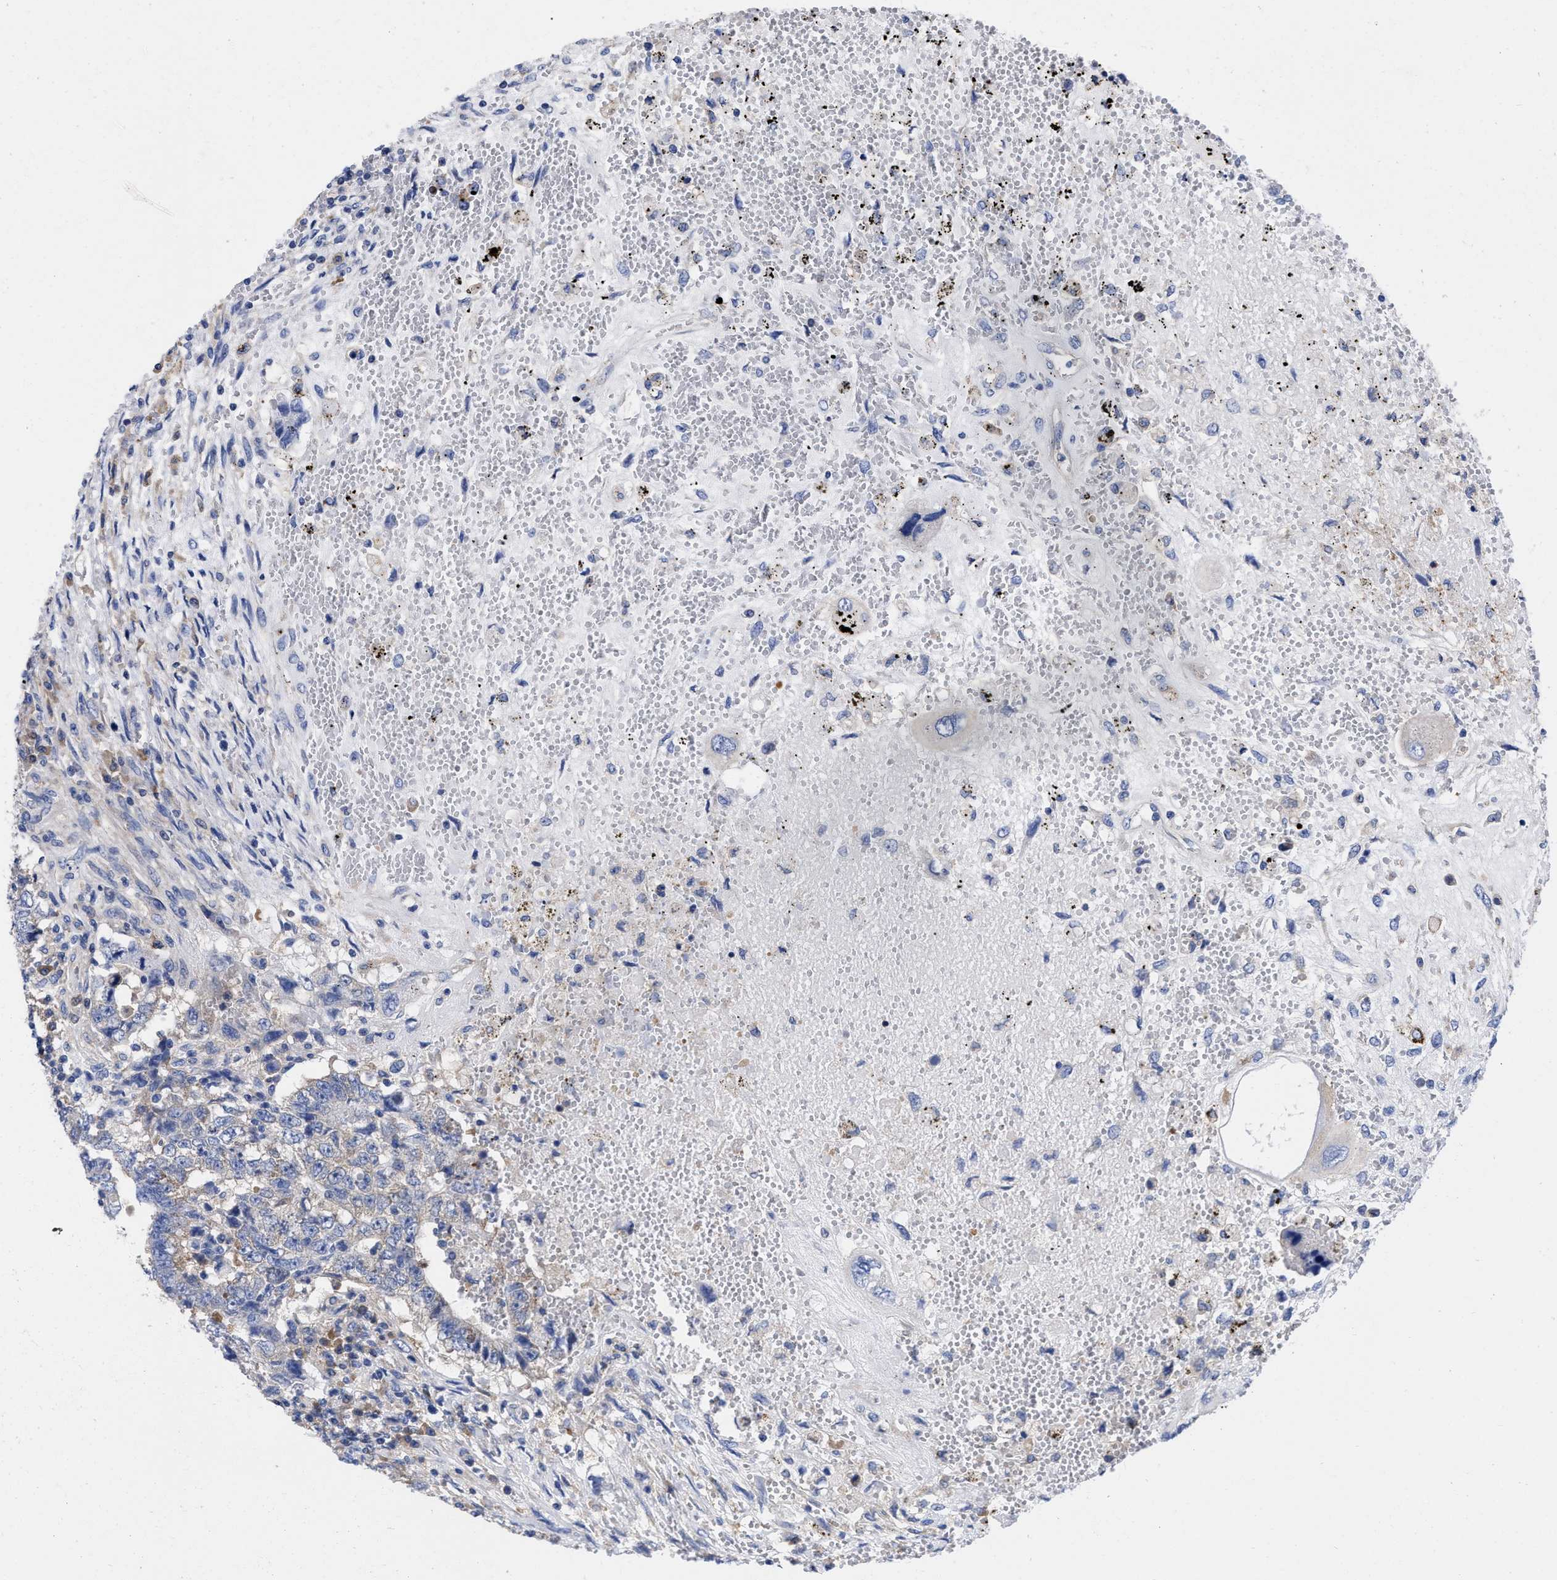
{"staining": {"intensity": "weak", "quantity": "<25%", "location": "cytoplasmic/membranous"}, "tissue": "testis cancer", "cell_type": "Tumor cells", "image_type": "cancer", "snomed": [{"axis": "morphology", "description": "Carcinoma, Embryonal, NOS"}, {"axis": "topography", "description": "Testis"}], "caption": "DAB (3,3'-diaminobenzidine) immunohistochemical staining of testis cancer reveals no significant positivity in tumor cells.", "gene": "RBKS", "patient": {"sex": "male", "age": 26}}